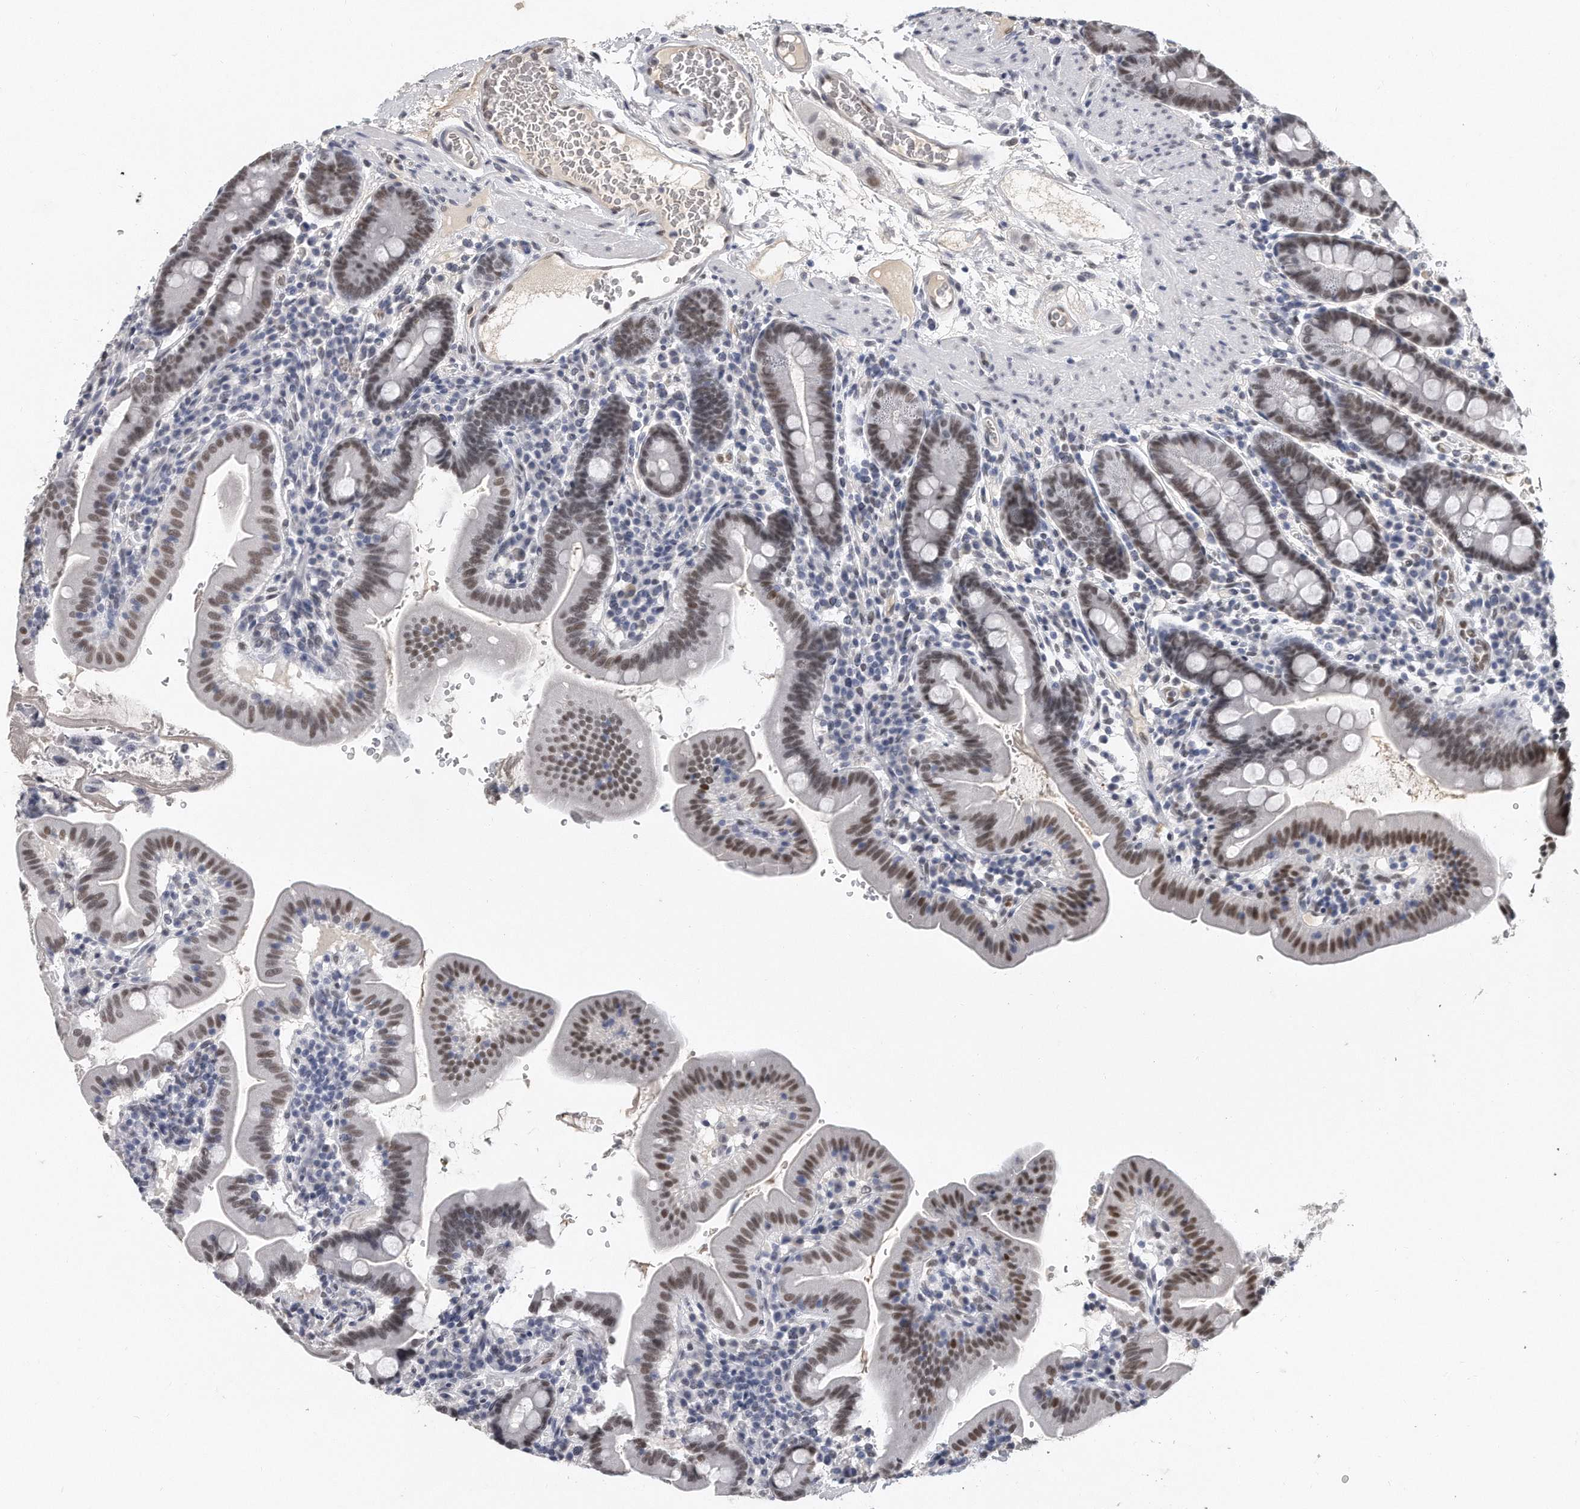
{"staining": {"intensity": "moderate", "quantity": "25%-75%", "location": "nuclear"}, "tissue": "duodenum", "cell_type": "Glandular cells", "image_type": "normal", "snomed": [{"axis": "morphology", "description": "Normal tissue, NOS"}, {"axis": "morphology", "description": "Adenocarcinoma, NOS"}, {"axis": "topography", "description": "Pancreas"}, {"axis": "topography", "description": "Duodenum"}], "caption": "Protein expression analysis of unremarkable human duodenum reveals moderate nuclear staining in about 25%-75% of glandular cells. (DAB (3,3'-diaminobenzidine) IHC with brightfield microscopy, high magnification).", "gene": "CTBP2", "patient": {"sex": "male", "age": 50}}